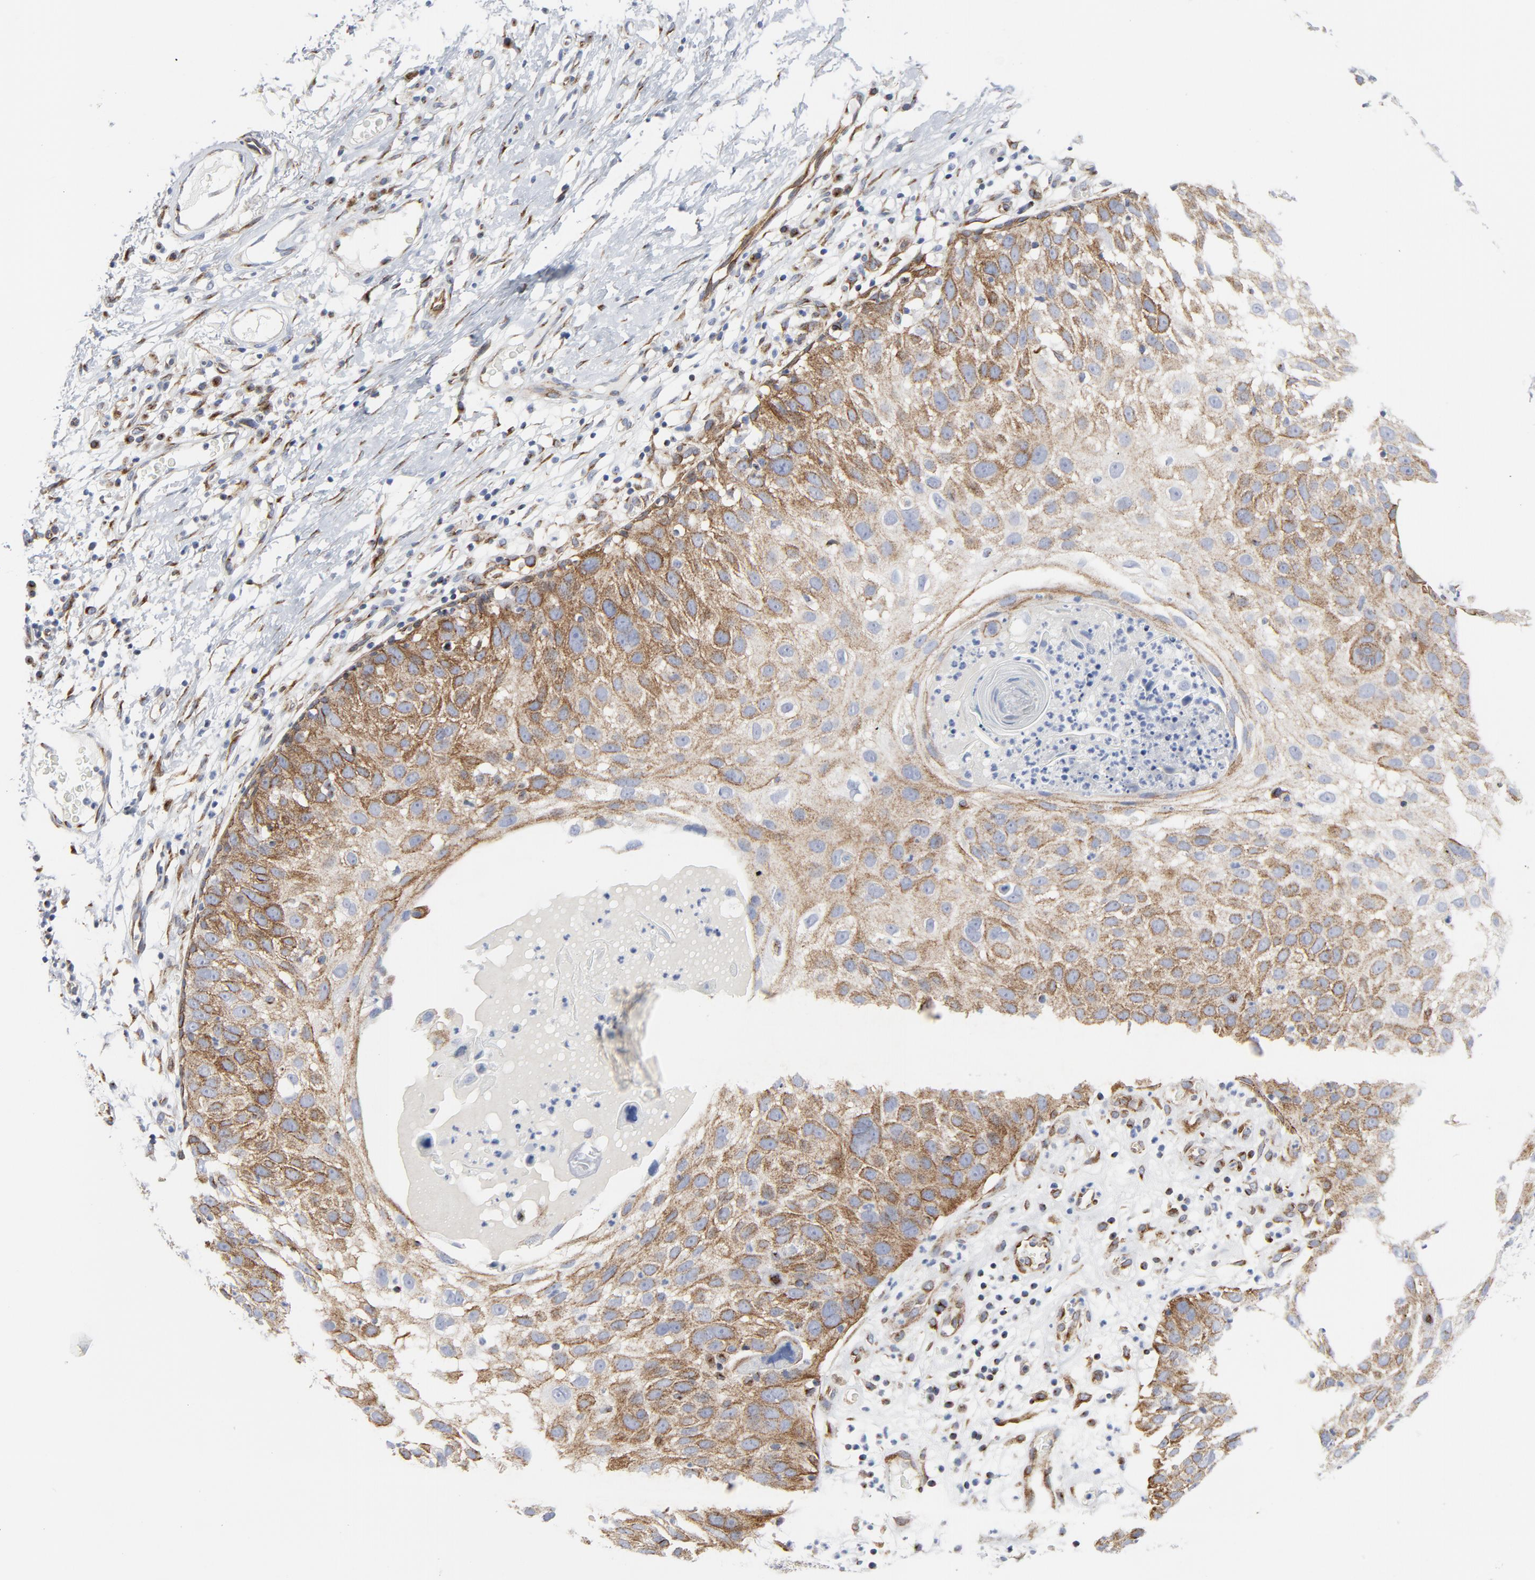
{"staining": {"intensity": "moderate", "quantity": "25%-75%", "location": "cytoplasmic/membranous"}, "tissue": "skin cancer", "cell_type": "Tumor cells", "image_type": "cancer", "snomed": [{"axis": "morphology", "description": "Squamous cell carcinoma, NOS"}, {"axis": "topography", "description": "Skin"}], "caption": "Approximately 25%-75% of tumor cells in squamous cell carcinoma (skin) display moderate cytoplasmic/membranous protein staining as visualized by brown immunohistochemical staining.", "gene": "TUBB1", "patient": {"sex": "male", "age": 87}}